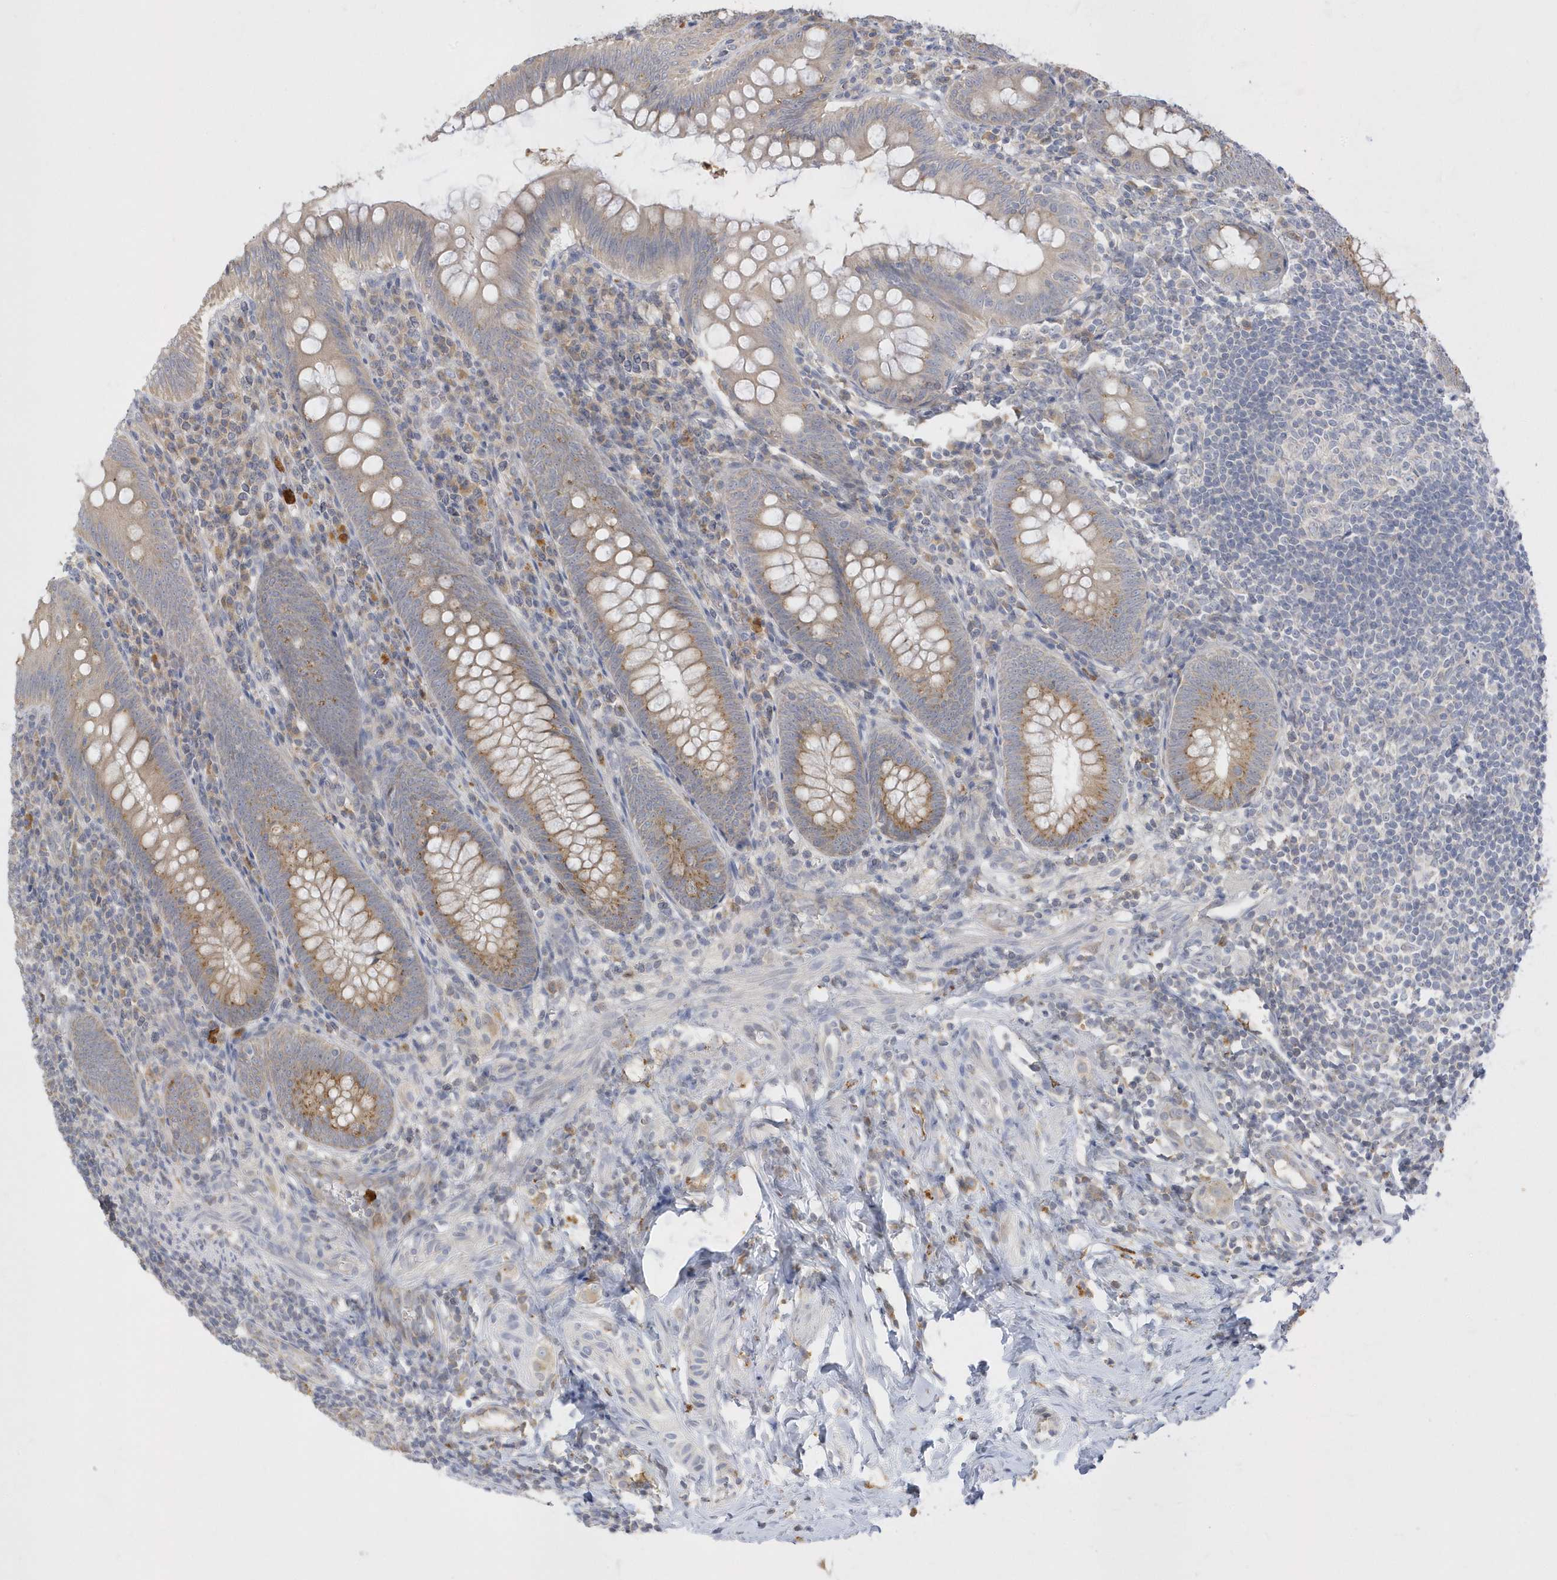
{"staining": {"intensity": "moderate", "quantity": ">75%", "location": "cytoplasmic/membranous"}, "tissue": "appendix", "cell_type": "Glandular cells", "image_type": "normal", "snomed": [{"axis": "morphology", "description": "Normal tissue, NOS"}, {"axis": "topography", "description": "Appendix"}], "caption": "This photomicrograph demonstrates immunohistochemistry staining of benign human appendix, with medium moderate cytoplasmic/membranous positivity in about >75% of glandular cells.", "gene": "DPP9", "patient": {"sex": "male", "age": 14}}